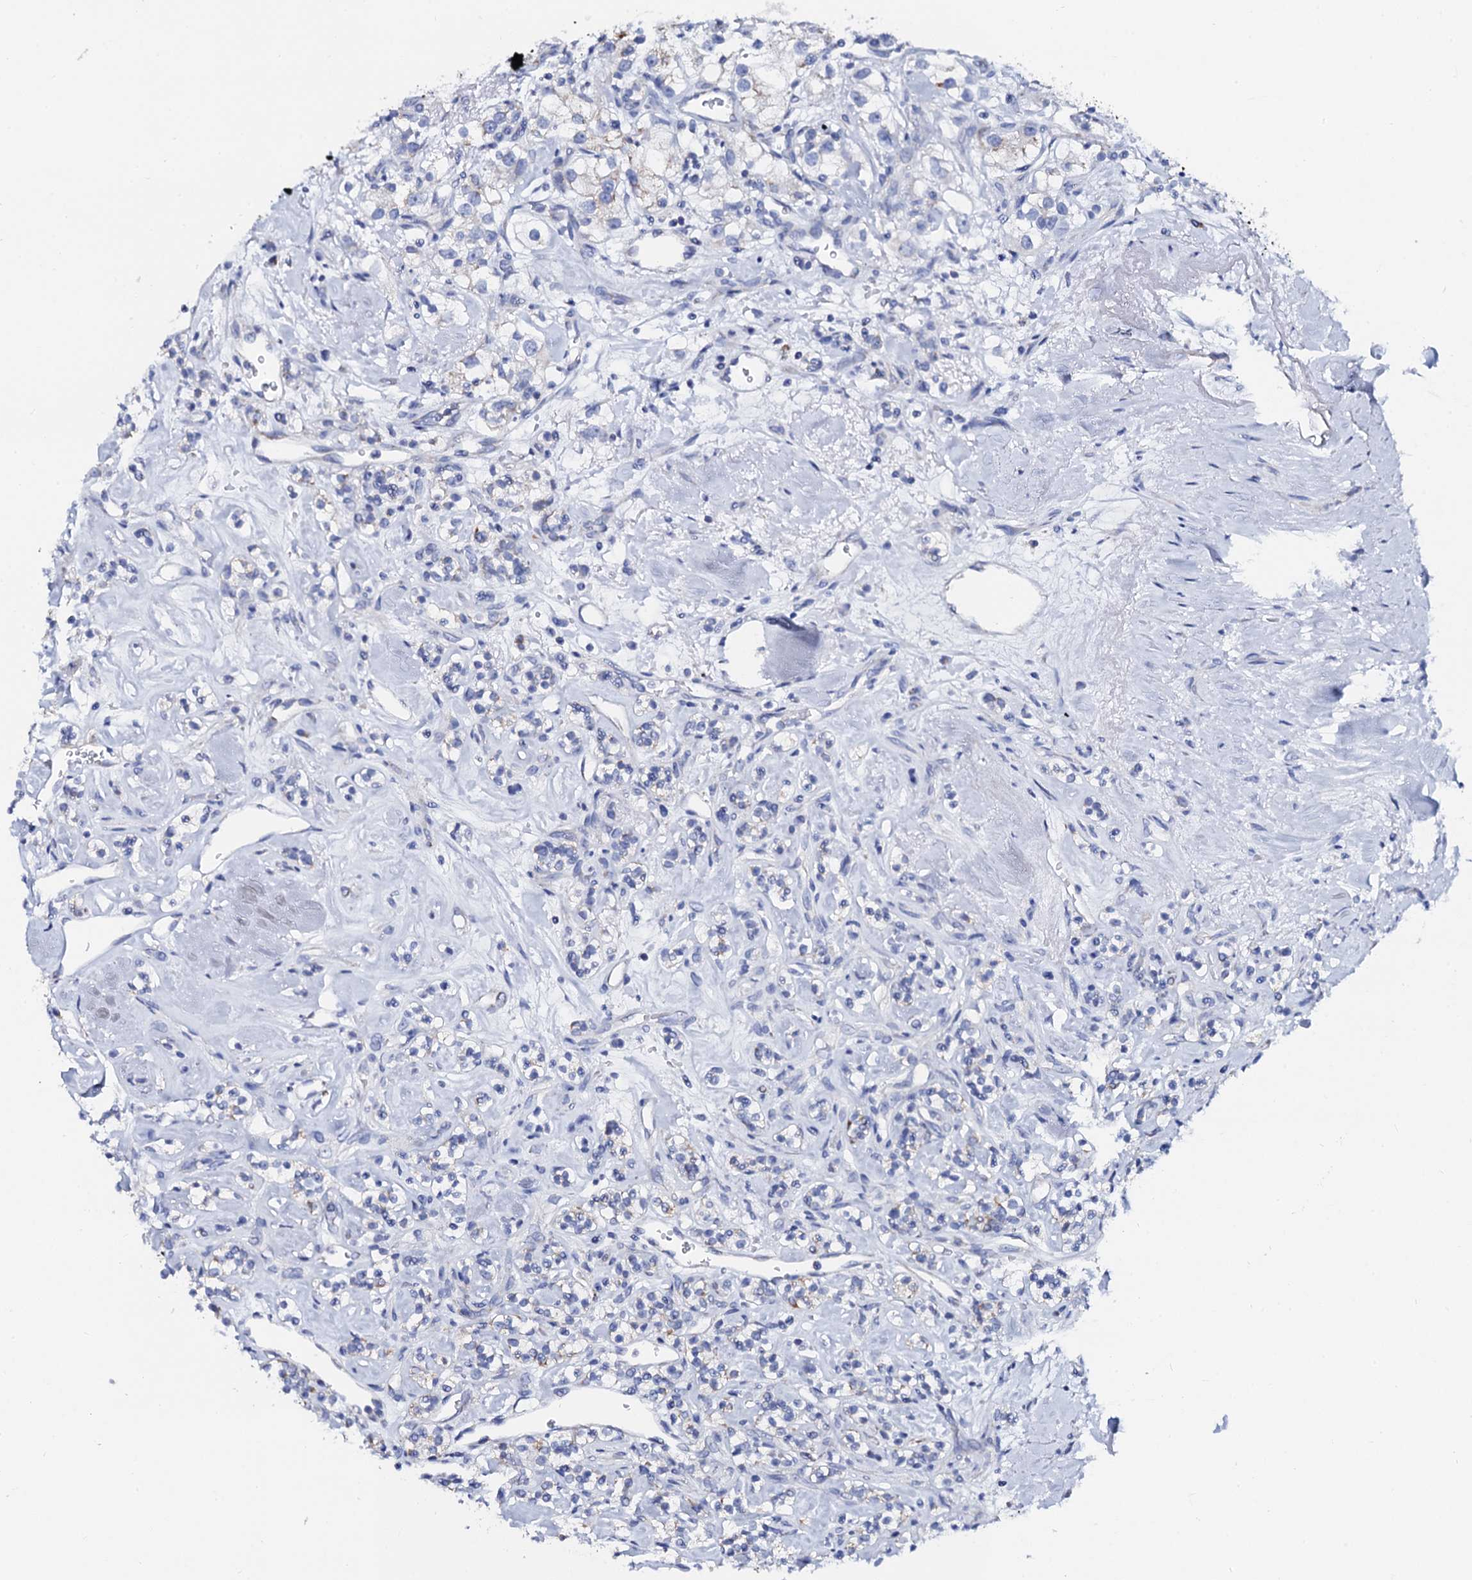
{"staining": {"intensity": "negative", "quantity": "none", "location": "none"}, "tissue": "renal cancer", "cell_type": "Tumor cells", "image_type": "cancer", "snomed": [{"axis": "morphology", "description": "Adenocarcinoma, NOS"}, {"axis": "topography", "description": "Kidney"}], "caption": "This photomicrograph is of renal cancer stained with IHC to label a protein in brown with the nuclei are counter-stained blue. There is no positivity in tumor cells. (DAB (3,3'-diaminobenzidine) IHC visualized using brightfield microscopy, high magnification).", "gene": "ACADSB", "patient": {"sex": "male", "age": 77}}